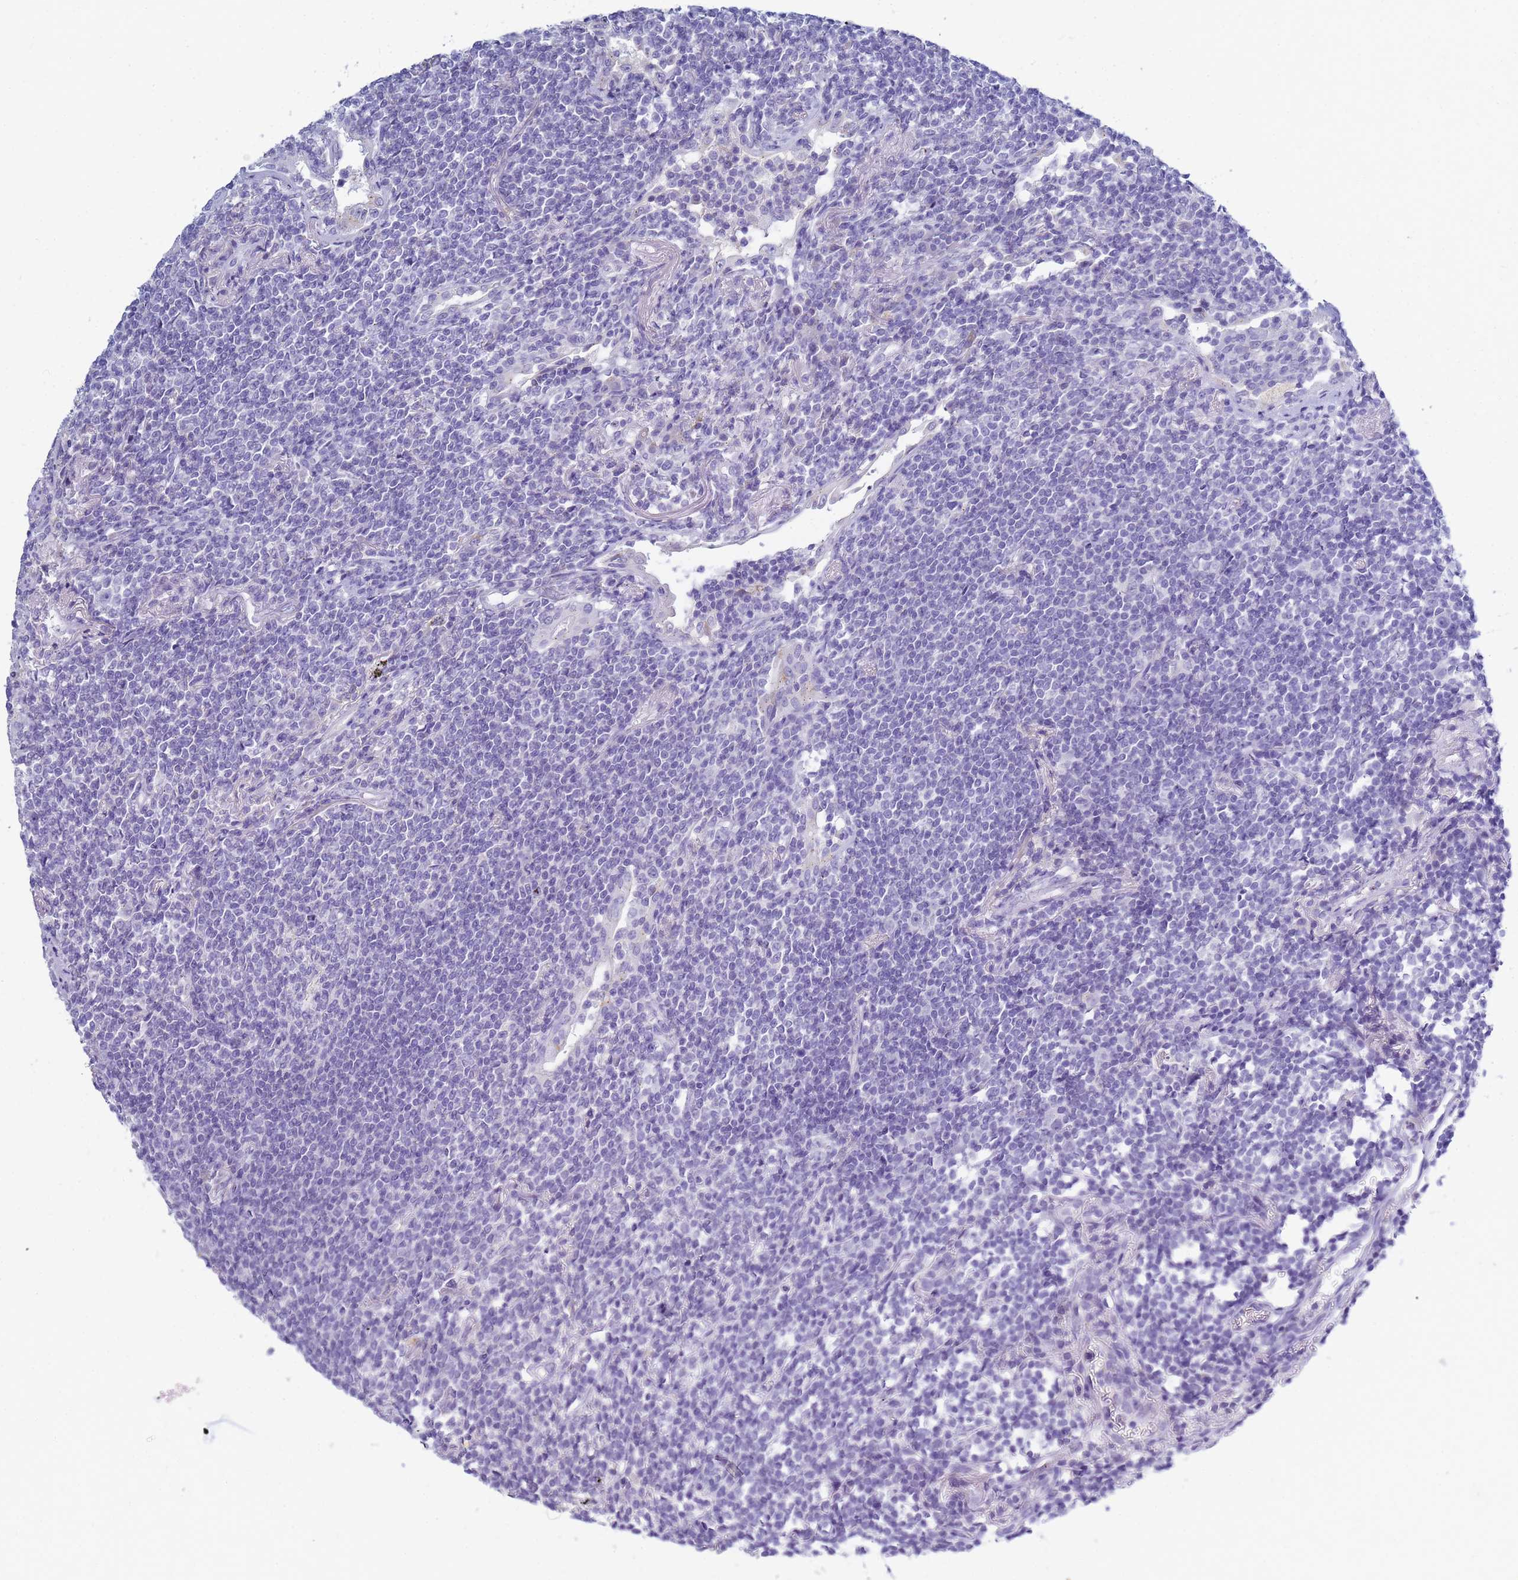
{"staining": {"intensity": "negative", "quantity": "none", "location": "none"}, "tissue": "lymphoma", "cell_type": "Tumor cells", "image_type": "cancer", "snomed": [{"axis": "morphology", "description": "Malignant lymphoma, non-Hodgkin's type, Low grade"}, {"axis": "topography", "description": "Lung"}], "caption": "This histopathology image is of lymphoma stained with immunohistochemistry to label a protein in brown with the nuclei are counter-stained blue. There is no staining in tumor cells. Nuclei are stained in blue.", "gene": "B3GNT8", "patient": {"sex": "female", "age": 71}}